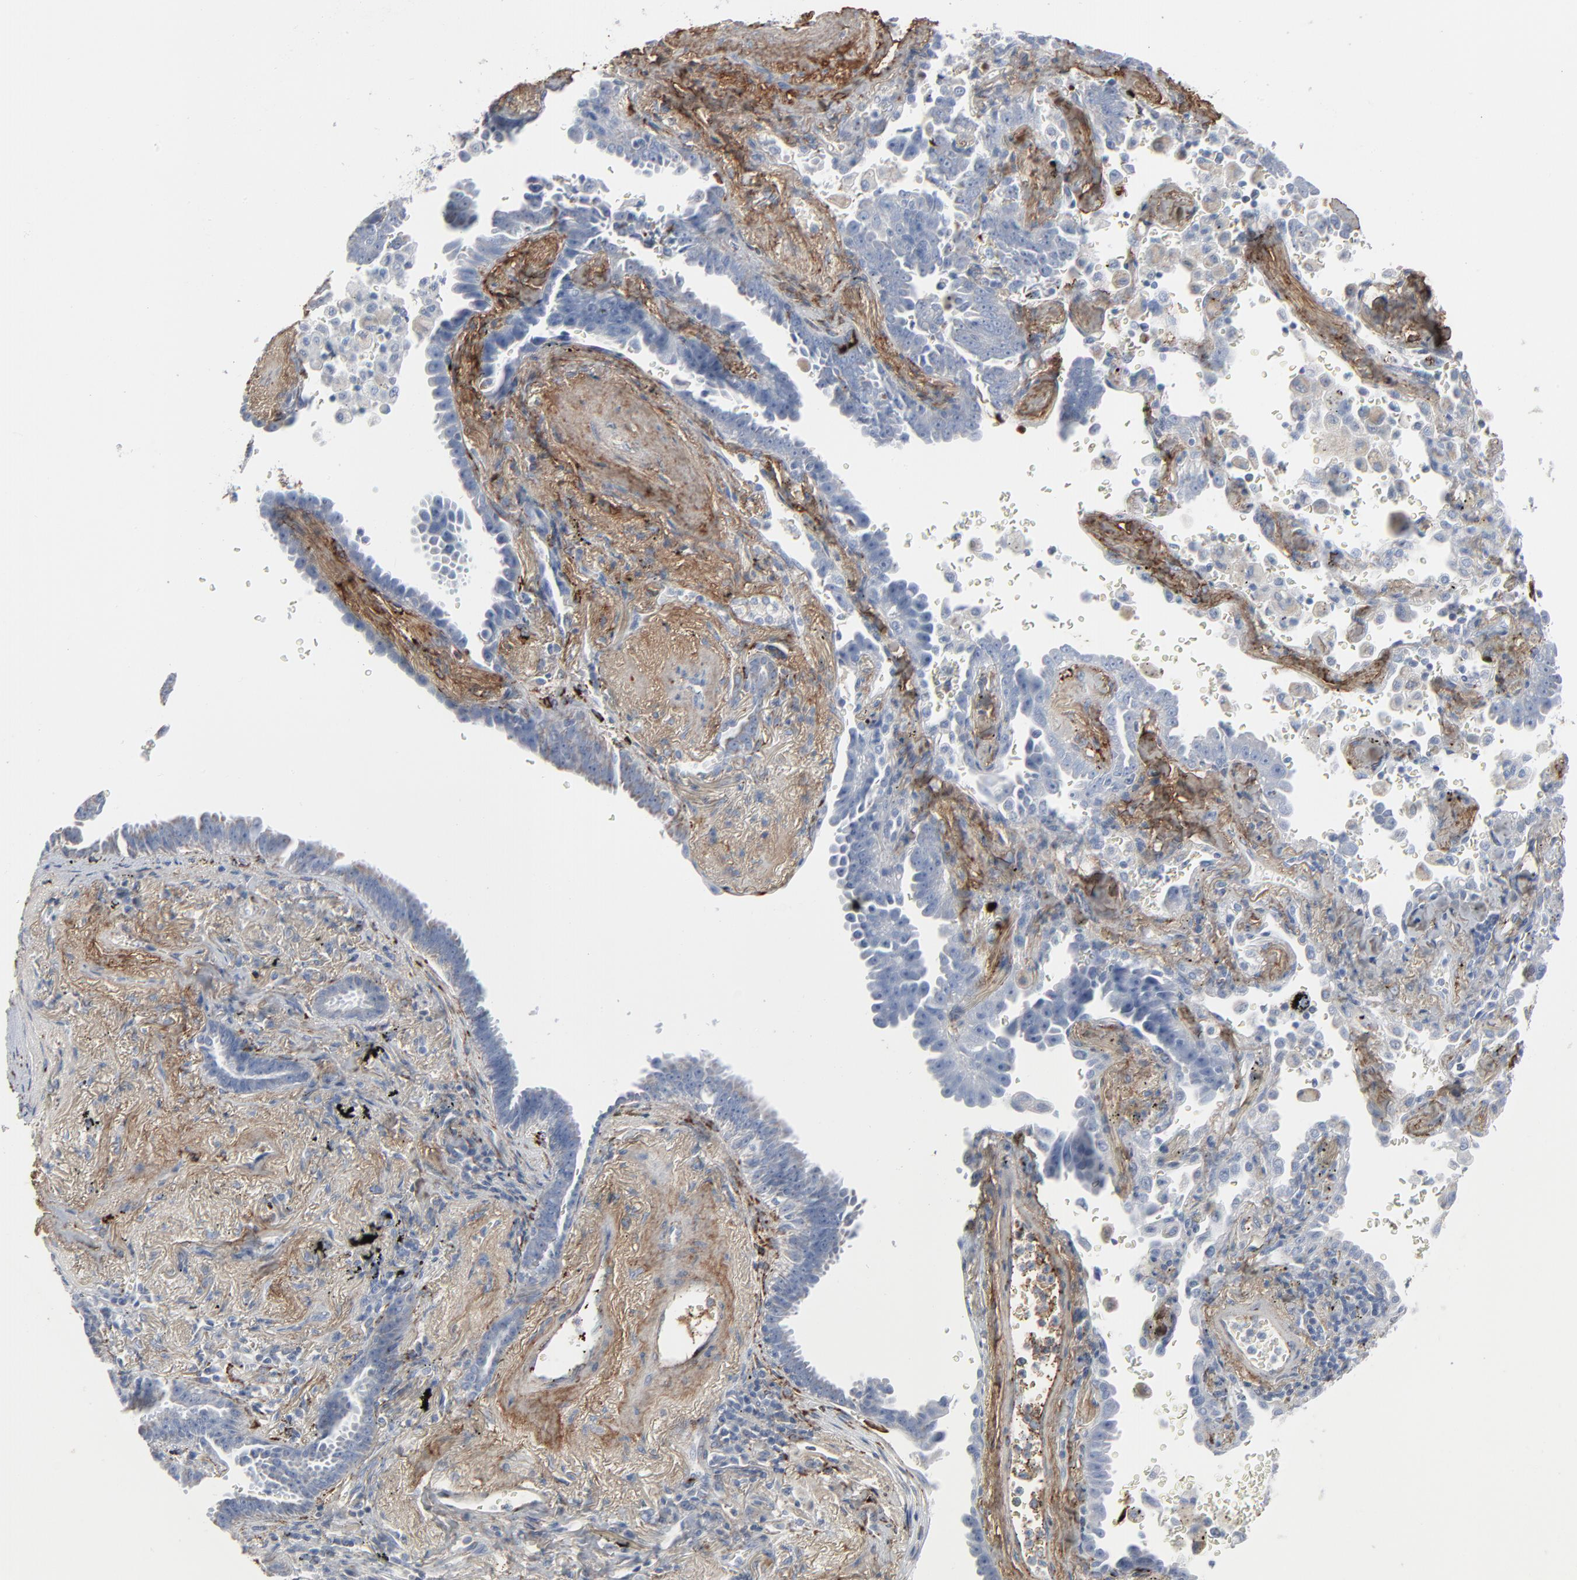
{"staining": {"intensity": "negative", "quantity": "none", "location": "none"}, "tissue": "lung cancer", "cell_type": "Tumor cells", "image_type": "cancer", "snomed": [{"axis": "morphology", "description": "Adenocarcinoma, NOS"}, {"axis": "topography", "description": "Lung"}], "caption": "Adenocarcinoma (lung) stained for a protein using immunohistochemistry demonstrates no expression tumor cells.", "gene": "BGN", "patient": {"sex": "female", "age": 64}}